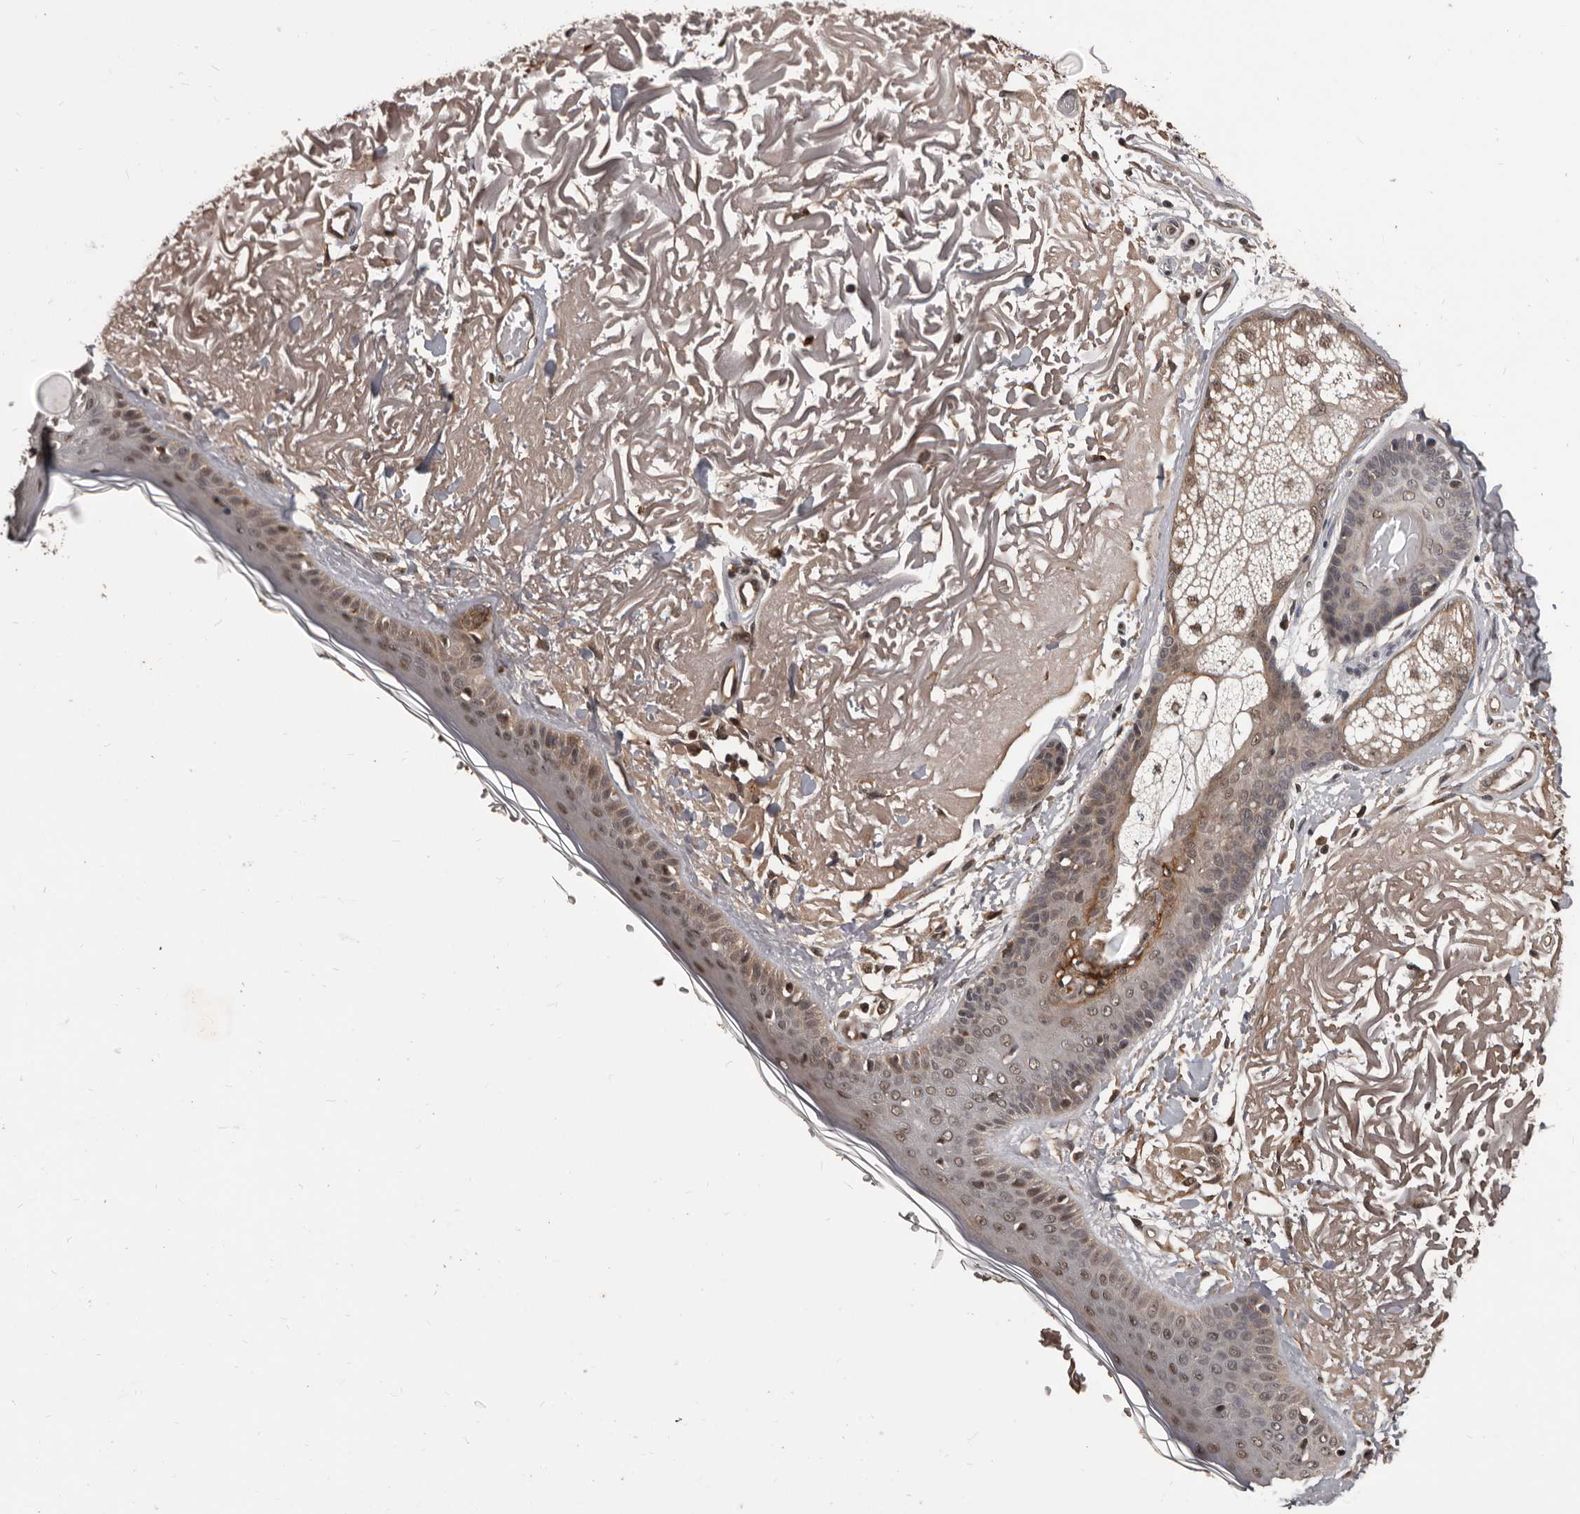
{"staining": {"intensity": "negative", "quantity": "none", "location": "none"}, "tissue": "skin", "cell_type": "Fibroblasts", "image_type": "normal", "snomed": [{"axis": "morphology", "description": "Normal tissue, NOS"}, {"axis": "topography", "description": "Skin"}, {"axis": "topography", "description": "Skeletal muscle"}], "caption": "This is an immunohistochemistry photomicrograph of unremarkable skin. There is no staining in fibroblasts.", "gene": "AHR", "patient": {"sex": "male", "age": 83}}